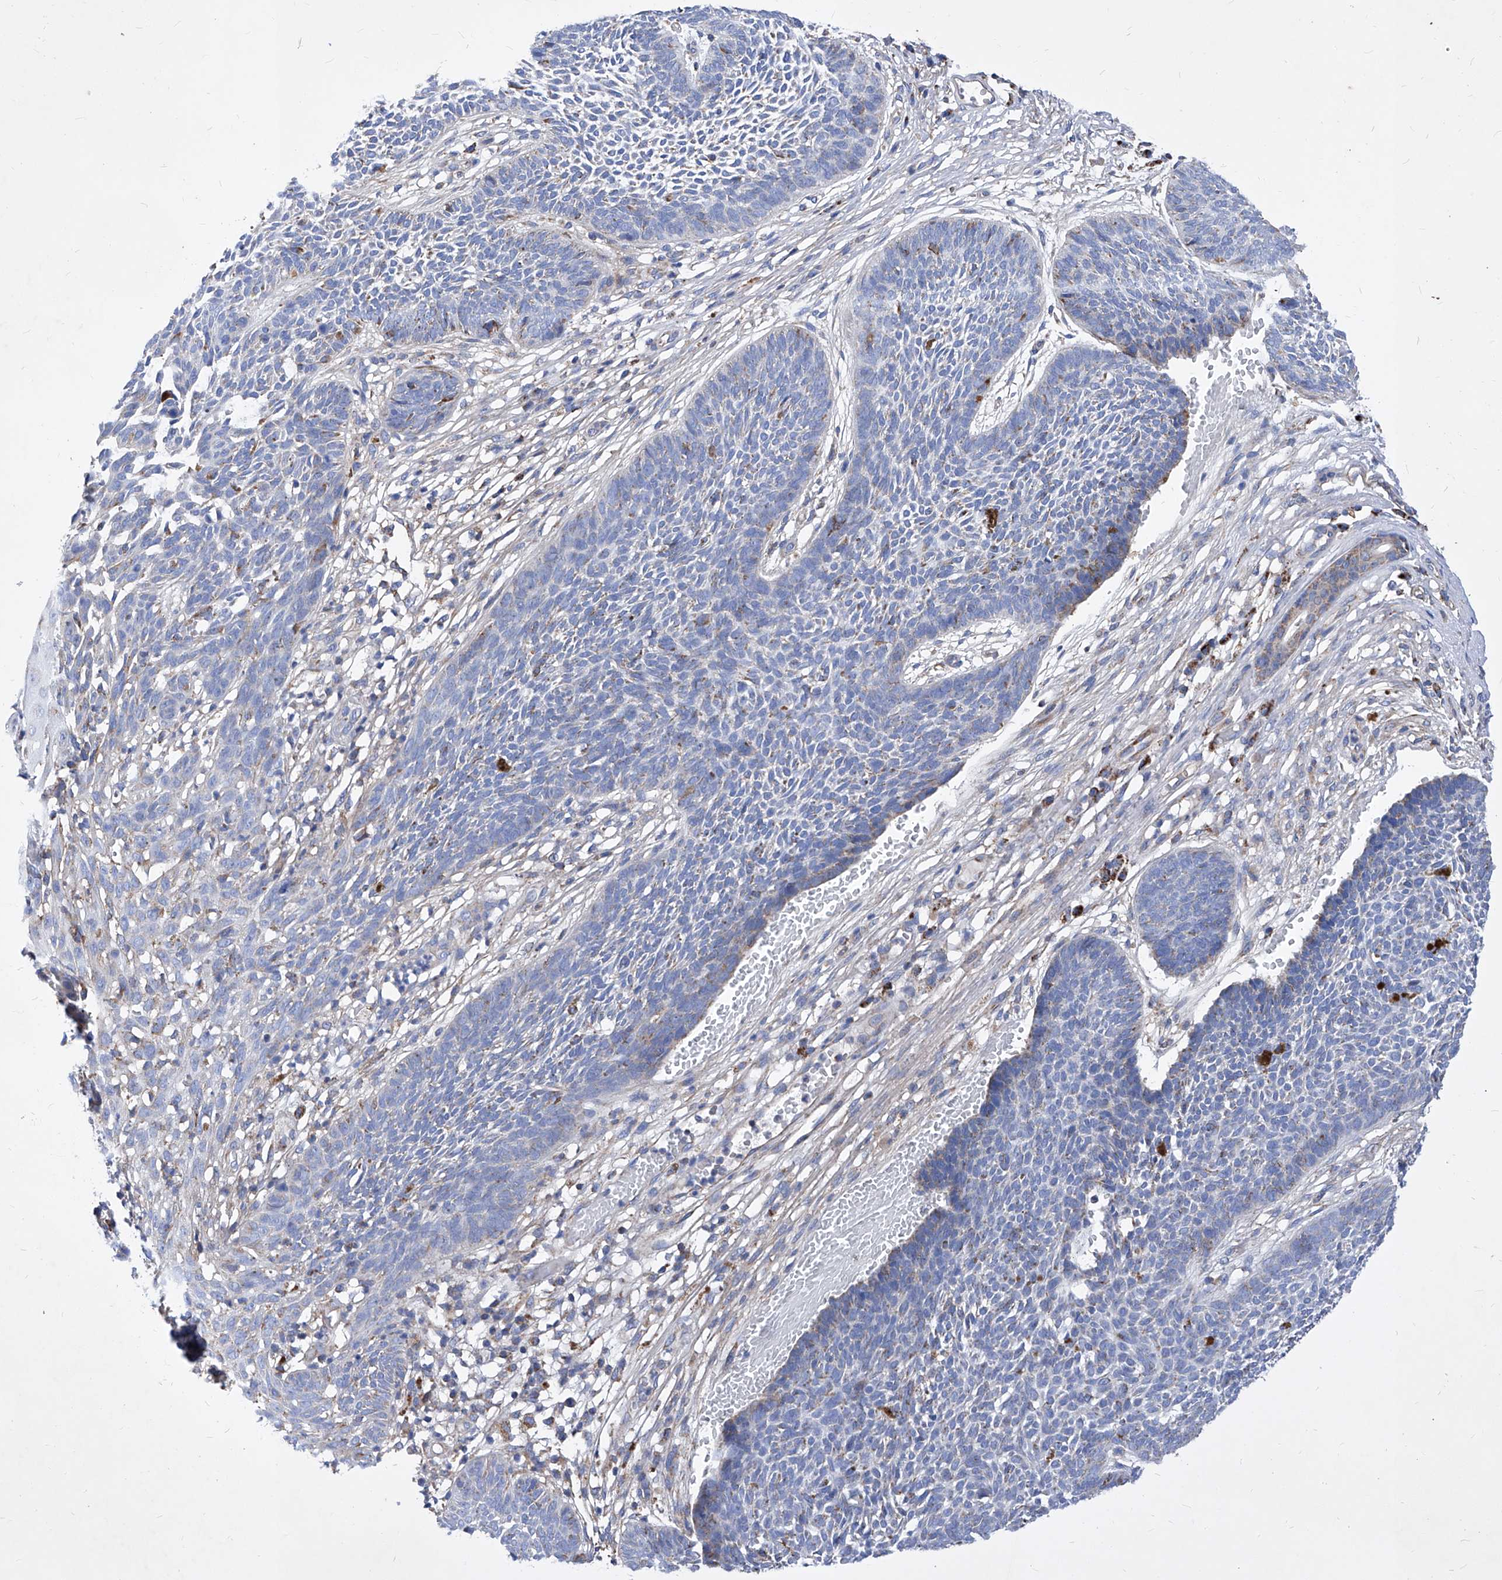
{"staining": {"intensity": "weak", "quantity": "<25%", "location": "cytoplasmic/membranous"}, "tissue": "skin cancer", "cell_type": "Tumor cells", "image_type": "cancer", "snomed": [{"axis": "morphology", "description": "Basal cell carcinoma"}, {"axis": "topography", "description": "Skin"}], "caption": "IHC photomicrograph of human skin basal cell carcinoma stained for a protein (brown), which shows no positivity in tumor cells.", "gene": "HRNR", "patient": {"sex": "female", "age": 84}}